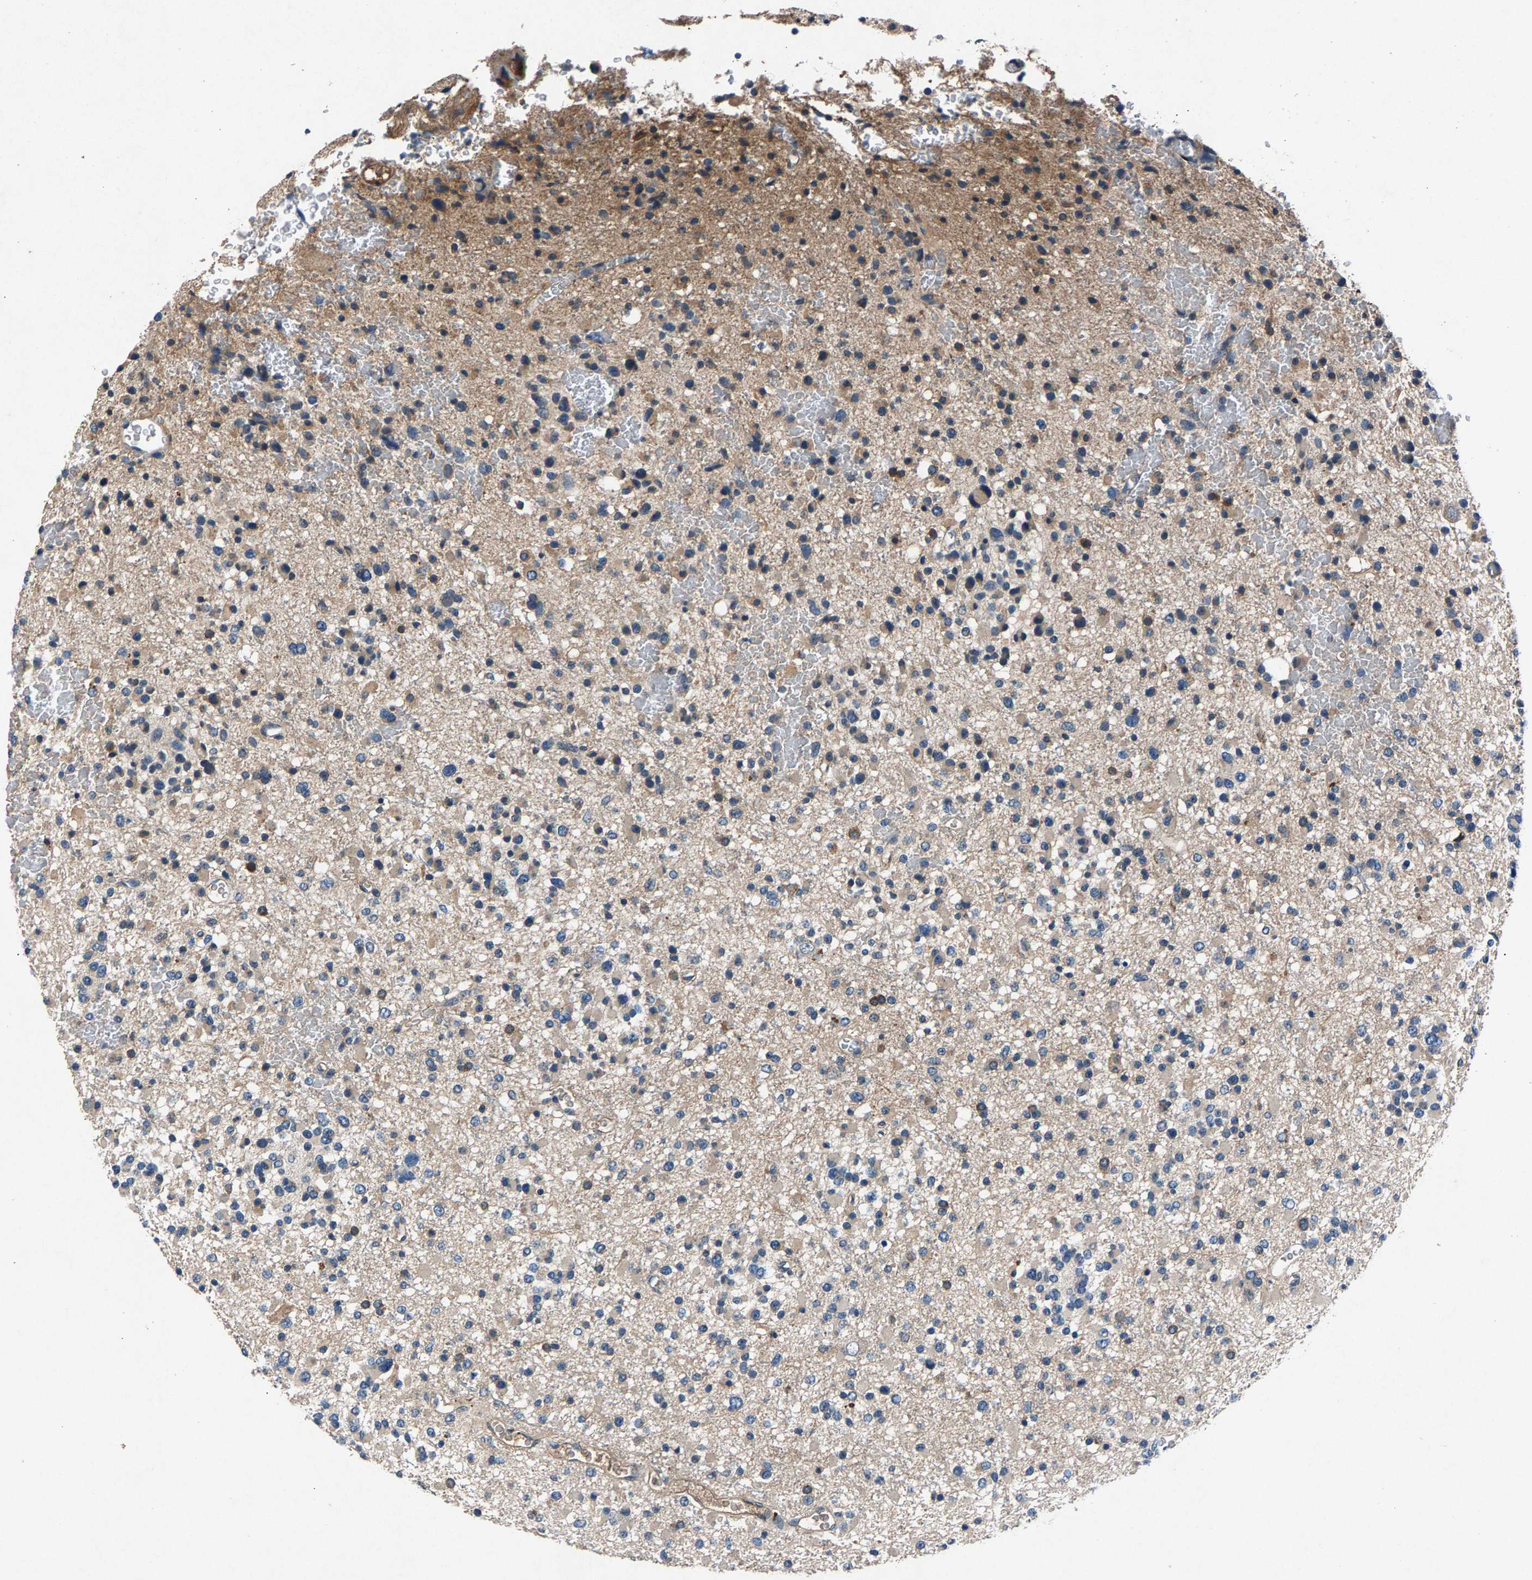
{"staining": {"intensity": "weak", "quantity": "<25%", "location": "cytoplasmic/membranous"}, "tissue": "glioma", "cell_type": "Tumor cells", "image_type": "cancer", "snomed": [{"axis": "morphology", "description": "Glioma, malignant, Low grade"}, {"axis": "topography", "description": "Brain"}], "caption": "High magnification brightfield microscopy of malignant low-grade glioma stained with DAB (3,3'-diaminobenzidine) (brown) and counterstained with hematoxylin (blue): tumor cells show no significant positivity.", "gene": "PRXL2C", "patient": {"sex": "female", "age": 22}}